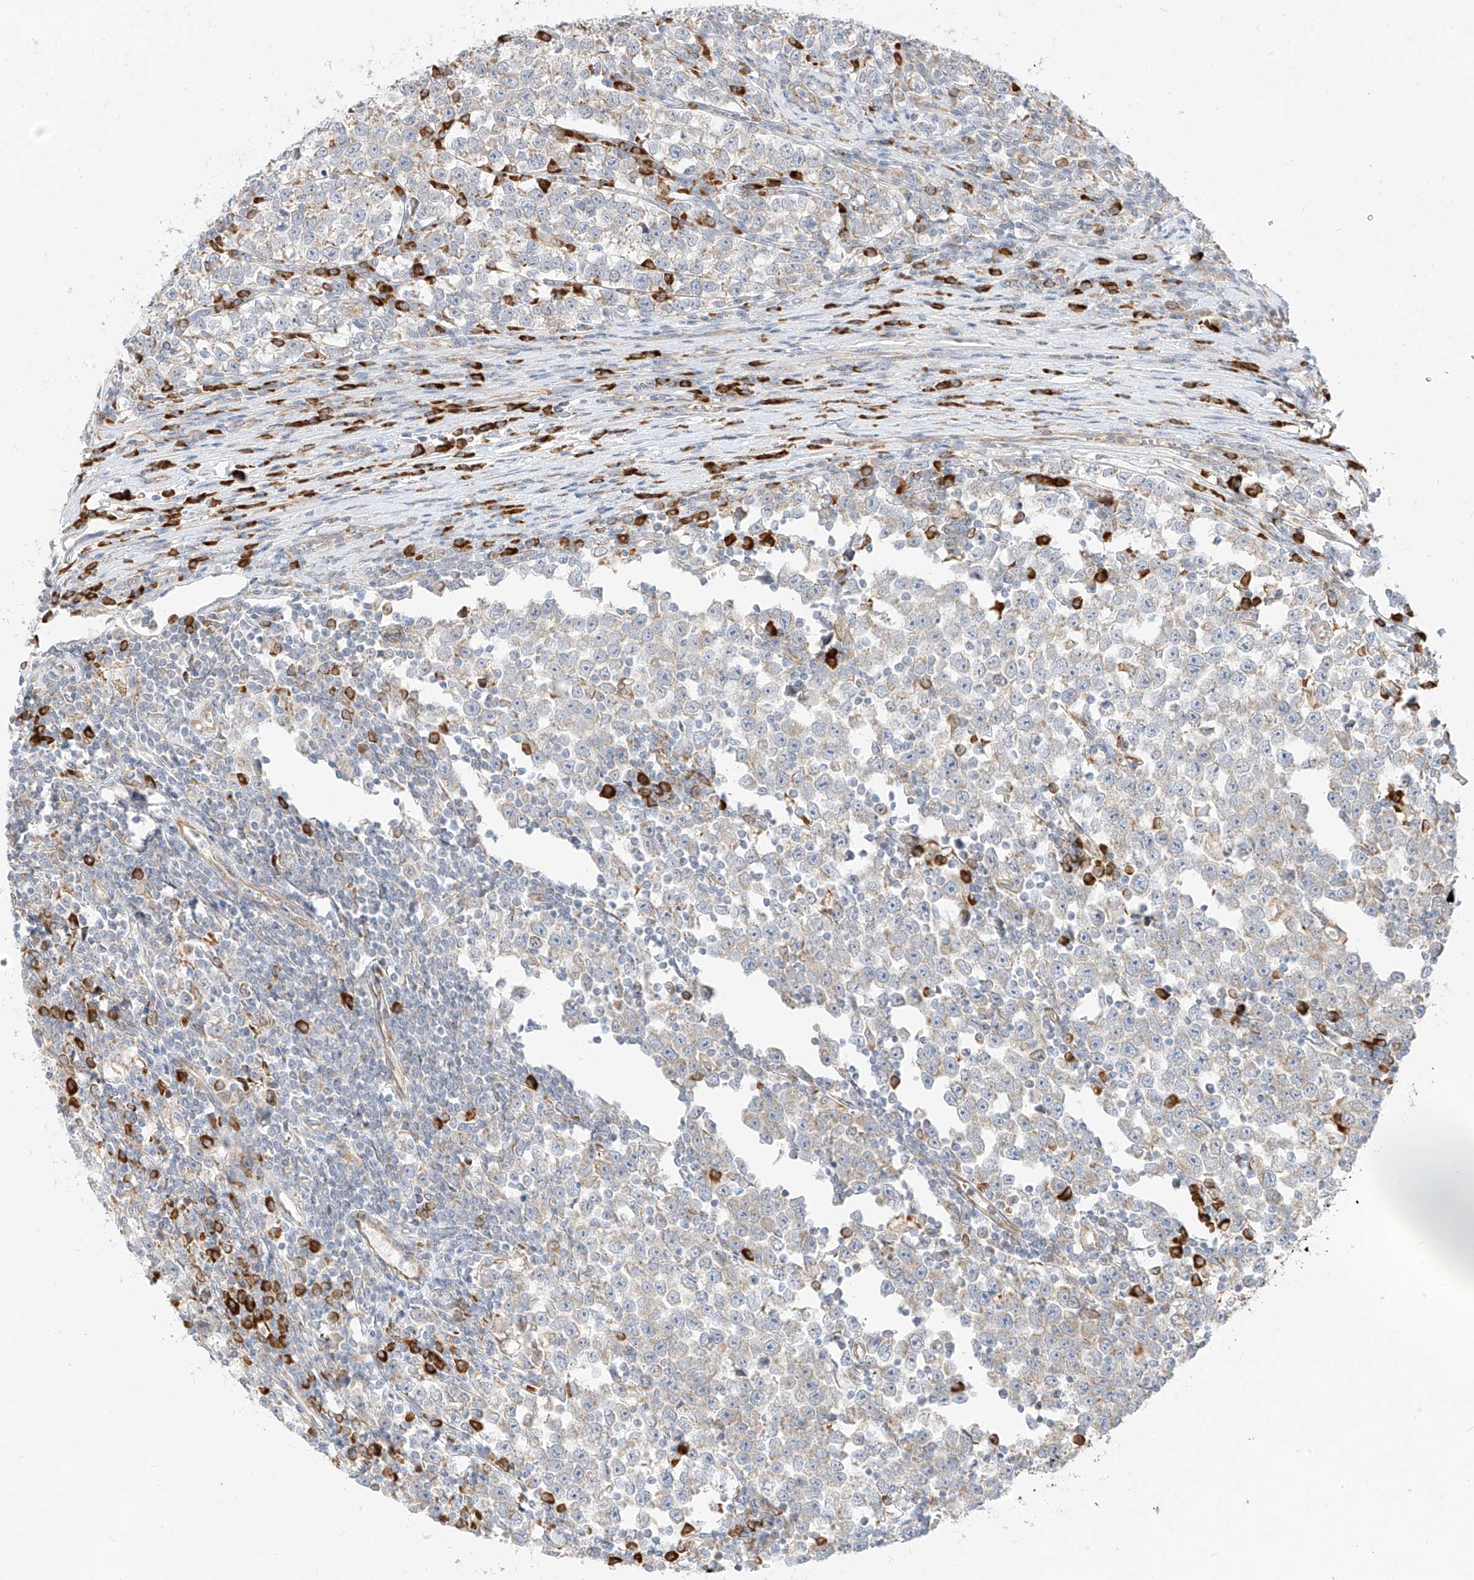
{"staining": {"intensity": "weak", "quantity": "25%-75%", "location": "cytoplasmic/membranous"}, "tissue": "testis cancer", "cell_type": "Tumor cells", "image_type": "cancer", "snomed": [{"axis": "morphology", "description": "Normal tissue, NOS"}, {"axis": "morphology", "description": "Seminoma, NOS"}, {"axis": "topography", "description": "Testis"}], "caption": "High-magnification brightfield microscopy of seminoma (testis) stained with DAB (3,3'-diaminobenzidine) (brown) and counterstained with hematoxylin (blue). tumor cells exhibit weak cytoplasmic/membranous positivity is appreciated in about25%-75% of cells. (IHC, brightfield microscopy, high magnification).", "gene": "STT3A", "patient": {"sex": "male", "age": 43}}